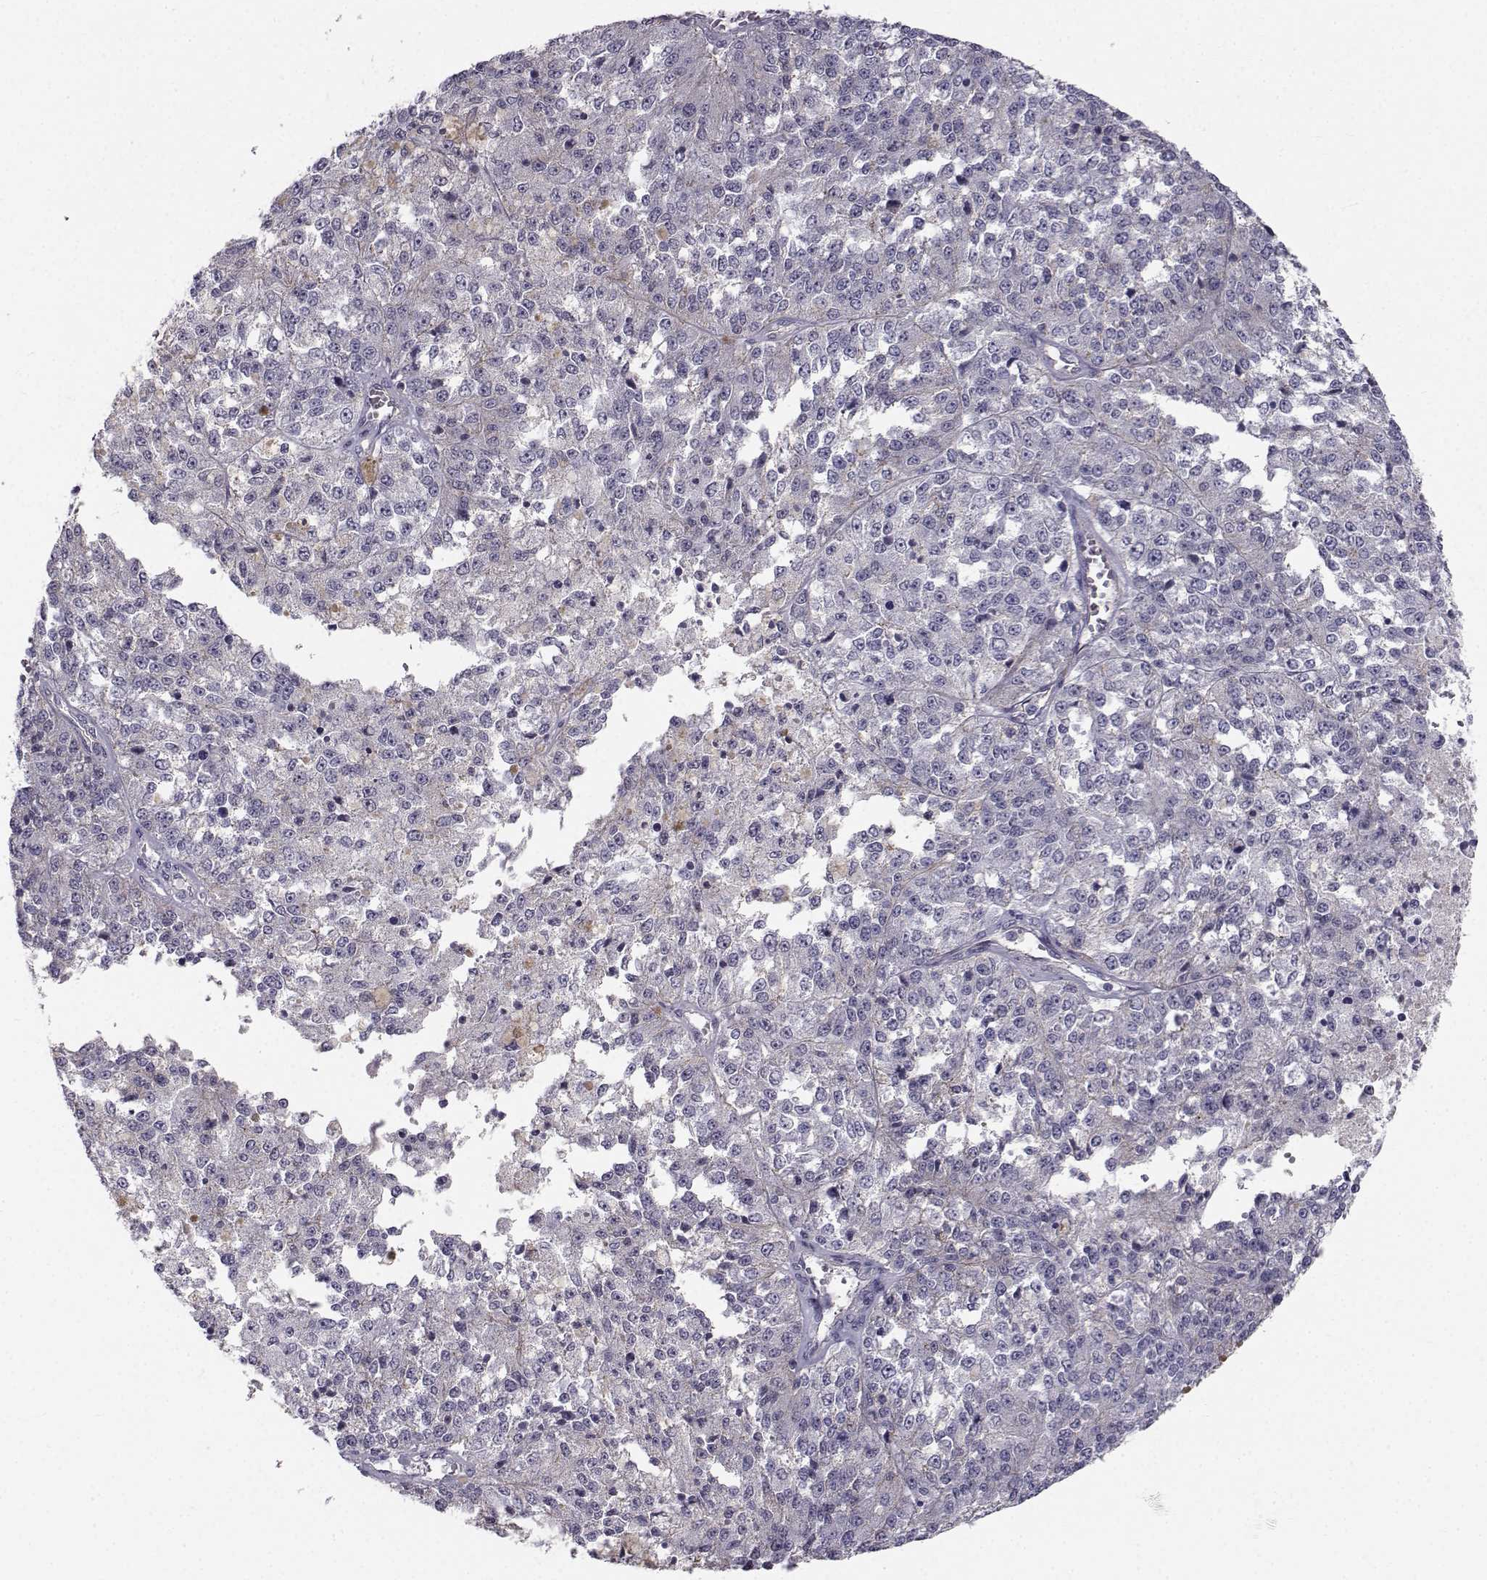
{"staining": {"intensity": "negative", "quantity": "none", "location": "none"}, "tissue": "melanoma", "cell_type": "Tumor cells", "image_type": "cancer", "snomed": [{"axis": "morphology", "description": "Malignant melanoma, Metastatic site"}, {"axis": "topography", "description": "Lymph node"}], "caption": "High power microscopy histopathology image of an IHC image of melanoma, revealing no significant positivity in tumor cells.", "gene": "SPDYE4", "patient": {"sex": "female", "age": 64}}